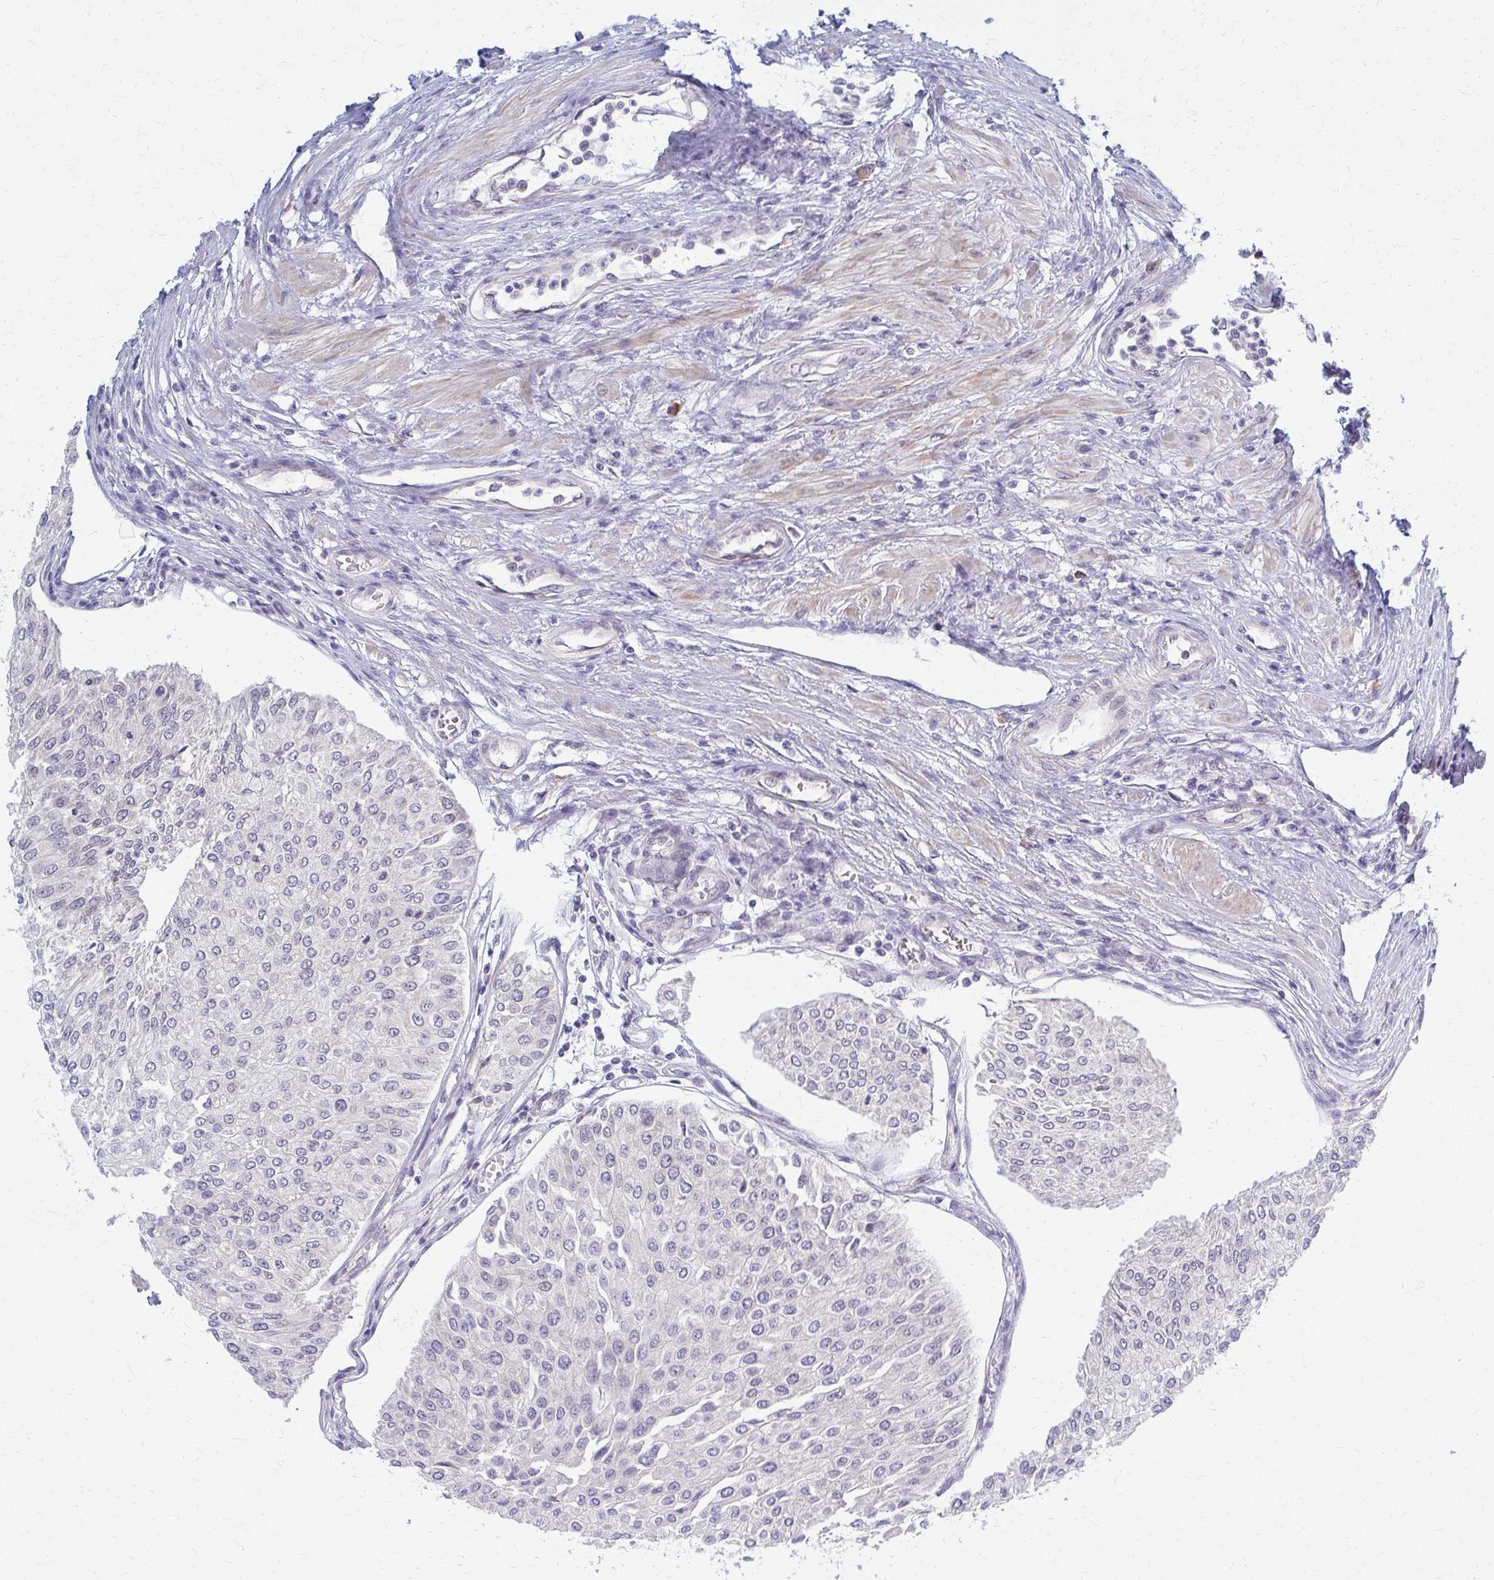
{"staining": {"intensity": "negative", "quantity": "none", "location": "none"}, "tissue": "urothelial cancer", "cell_type": "Tumor cells", "image_type": "cancer", "snomed": [{"axis": "morphology", "description": "Urothelial carcinoma, NOS"}, {"axis": "topography", "description": "Urinary bladder"}], "caption": "Immunohistochemical staining of human urothelial cancer shows no significant expression in tumor cells.", "gene": "MCRIP2", "patient": {"sex": "male", "age": 67}}